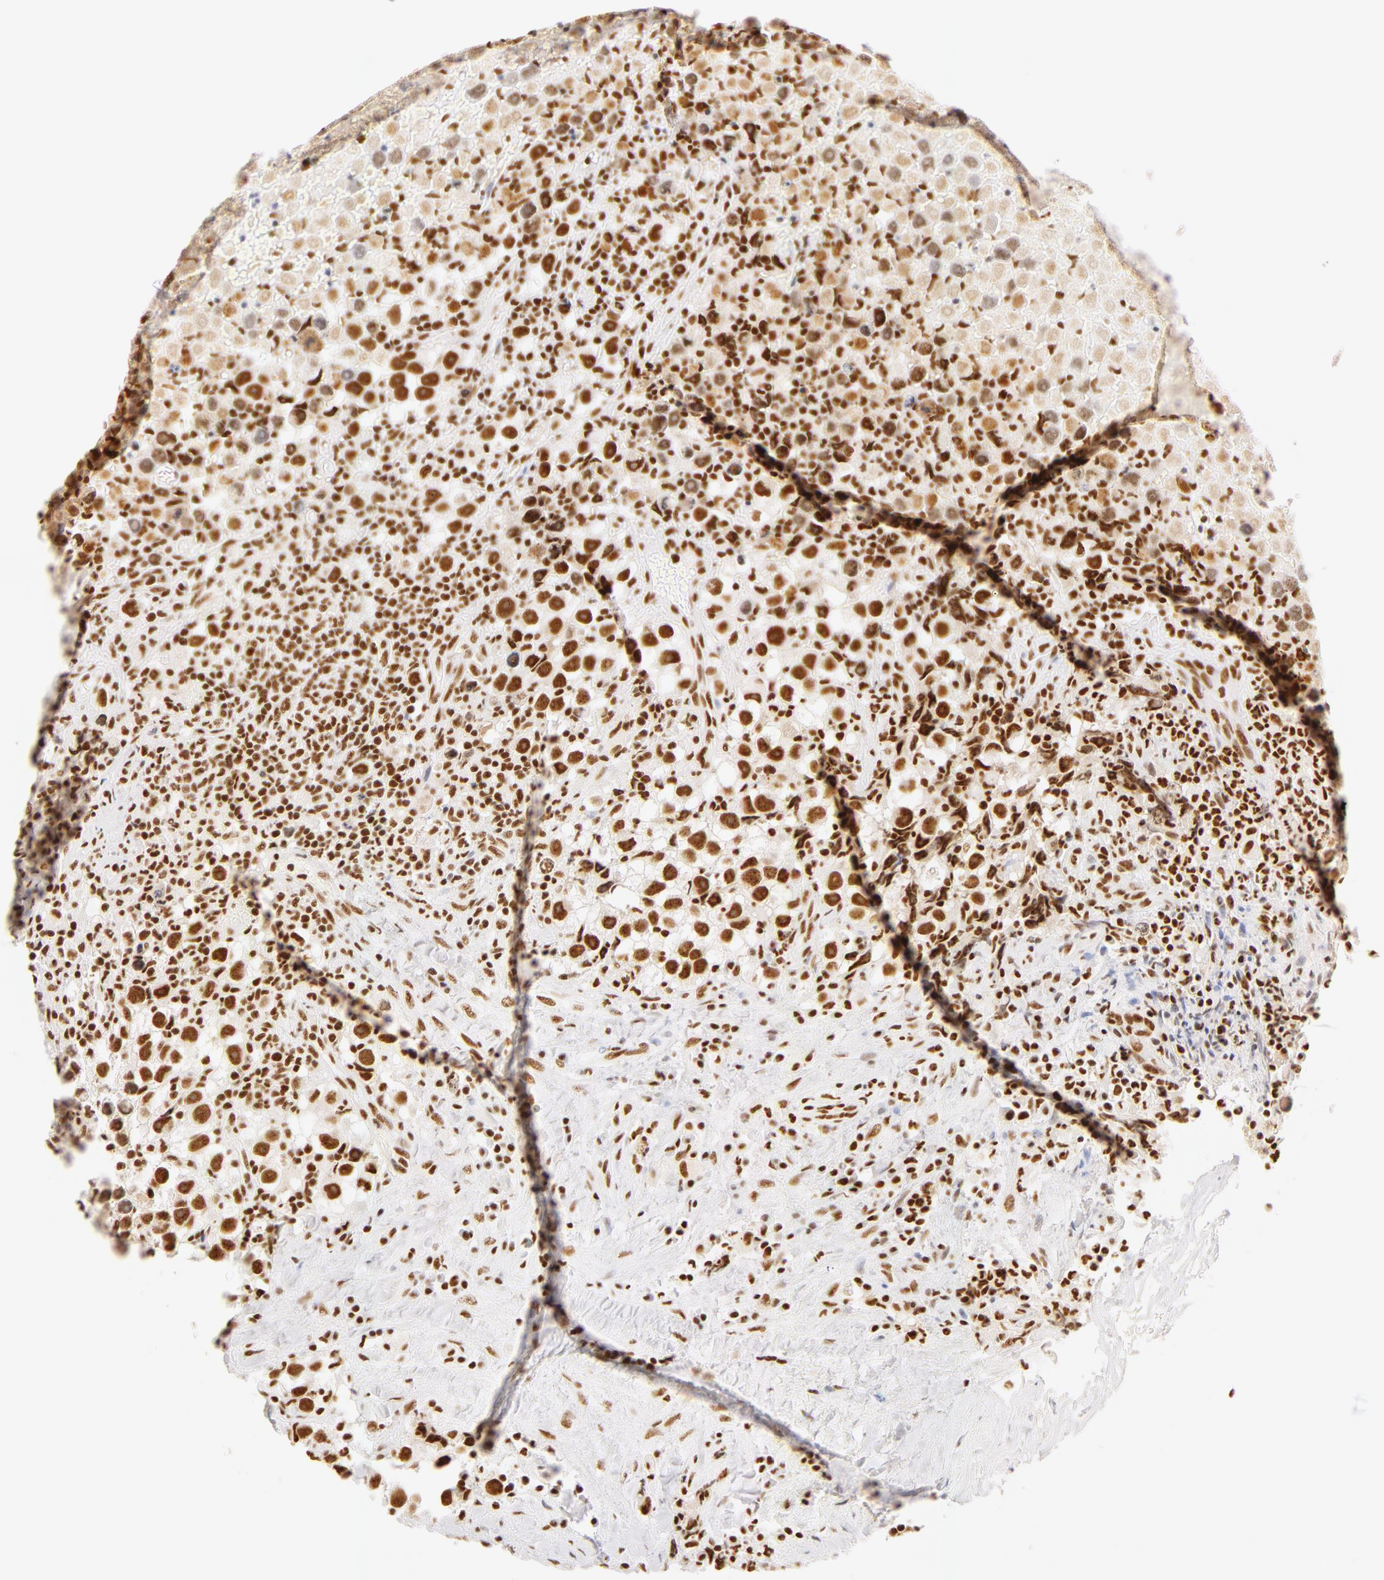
{"staining": {"intensity": "moderate", "quantity": ">75%", "location": "nuclear"}, "tissue": "testis cancer", "cell_type": "Tumor cells", "image_type": "cancer", "snomed": [{"axis": "morphology", "description": "Seminoma, NOS"}, {"axis": "topography", "description": "Testis"}], "caption": "Testis cancer stained for a protein (brown) exhibits moderate nuclear positive positivity in approximately >75% of tumor cells.", "gene": "RBM39", "patient": {"sex": "male", "age": 43}}